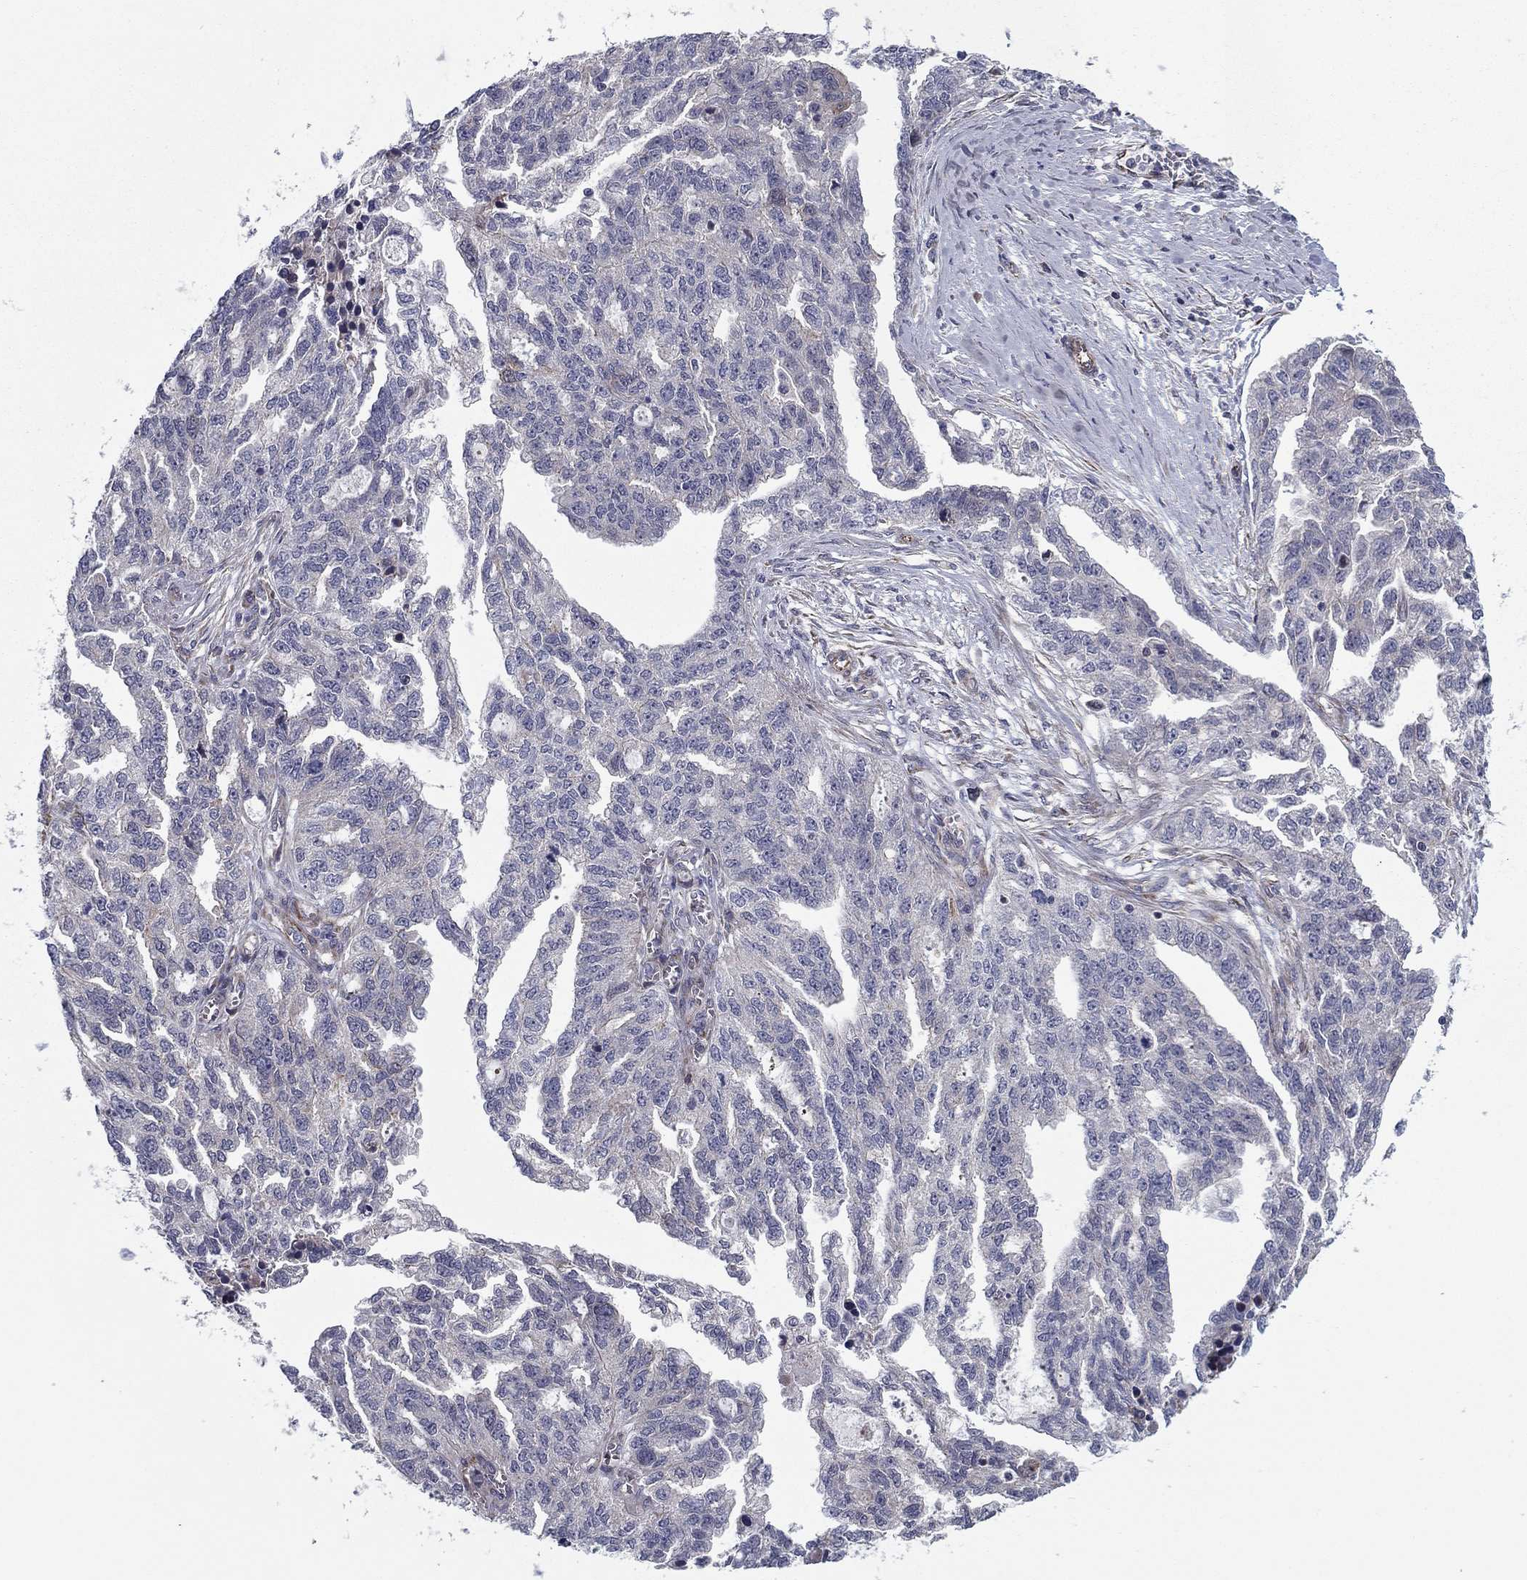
{"staining": {"intensity": "negative", "quantity": "none", "location": "none"}, "tissue": "ovarian cancer", "cell_type": "Tumor cells", "image_type": "cancer", "snomed": [{"axis": "morphology", "description": "Cystadenocarcinoma, serous, NOS"}, {"axis": "topography", "description": "Ovary"}], "caption": "Ovarian cancer (serous cystadenocarcinoma) stained for a protein using immunohistochemistry (IHC) shows no expression tumor cells.", "gene": "CLSTN1", "patient": {"sex": "female", "age": 51}}